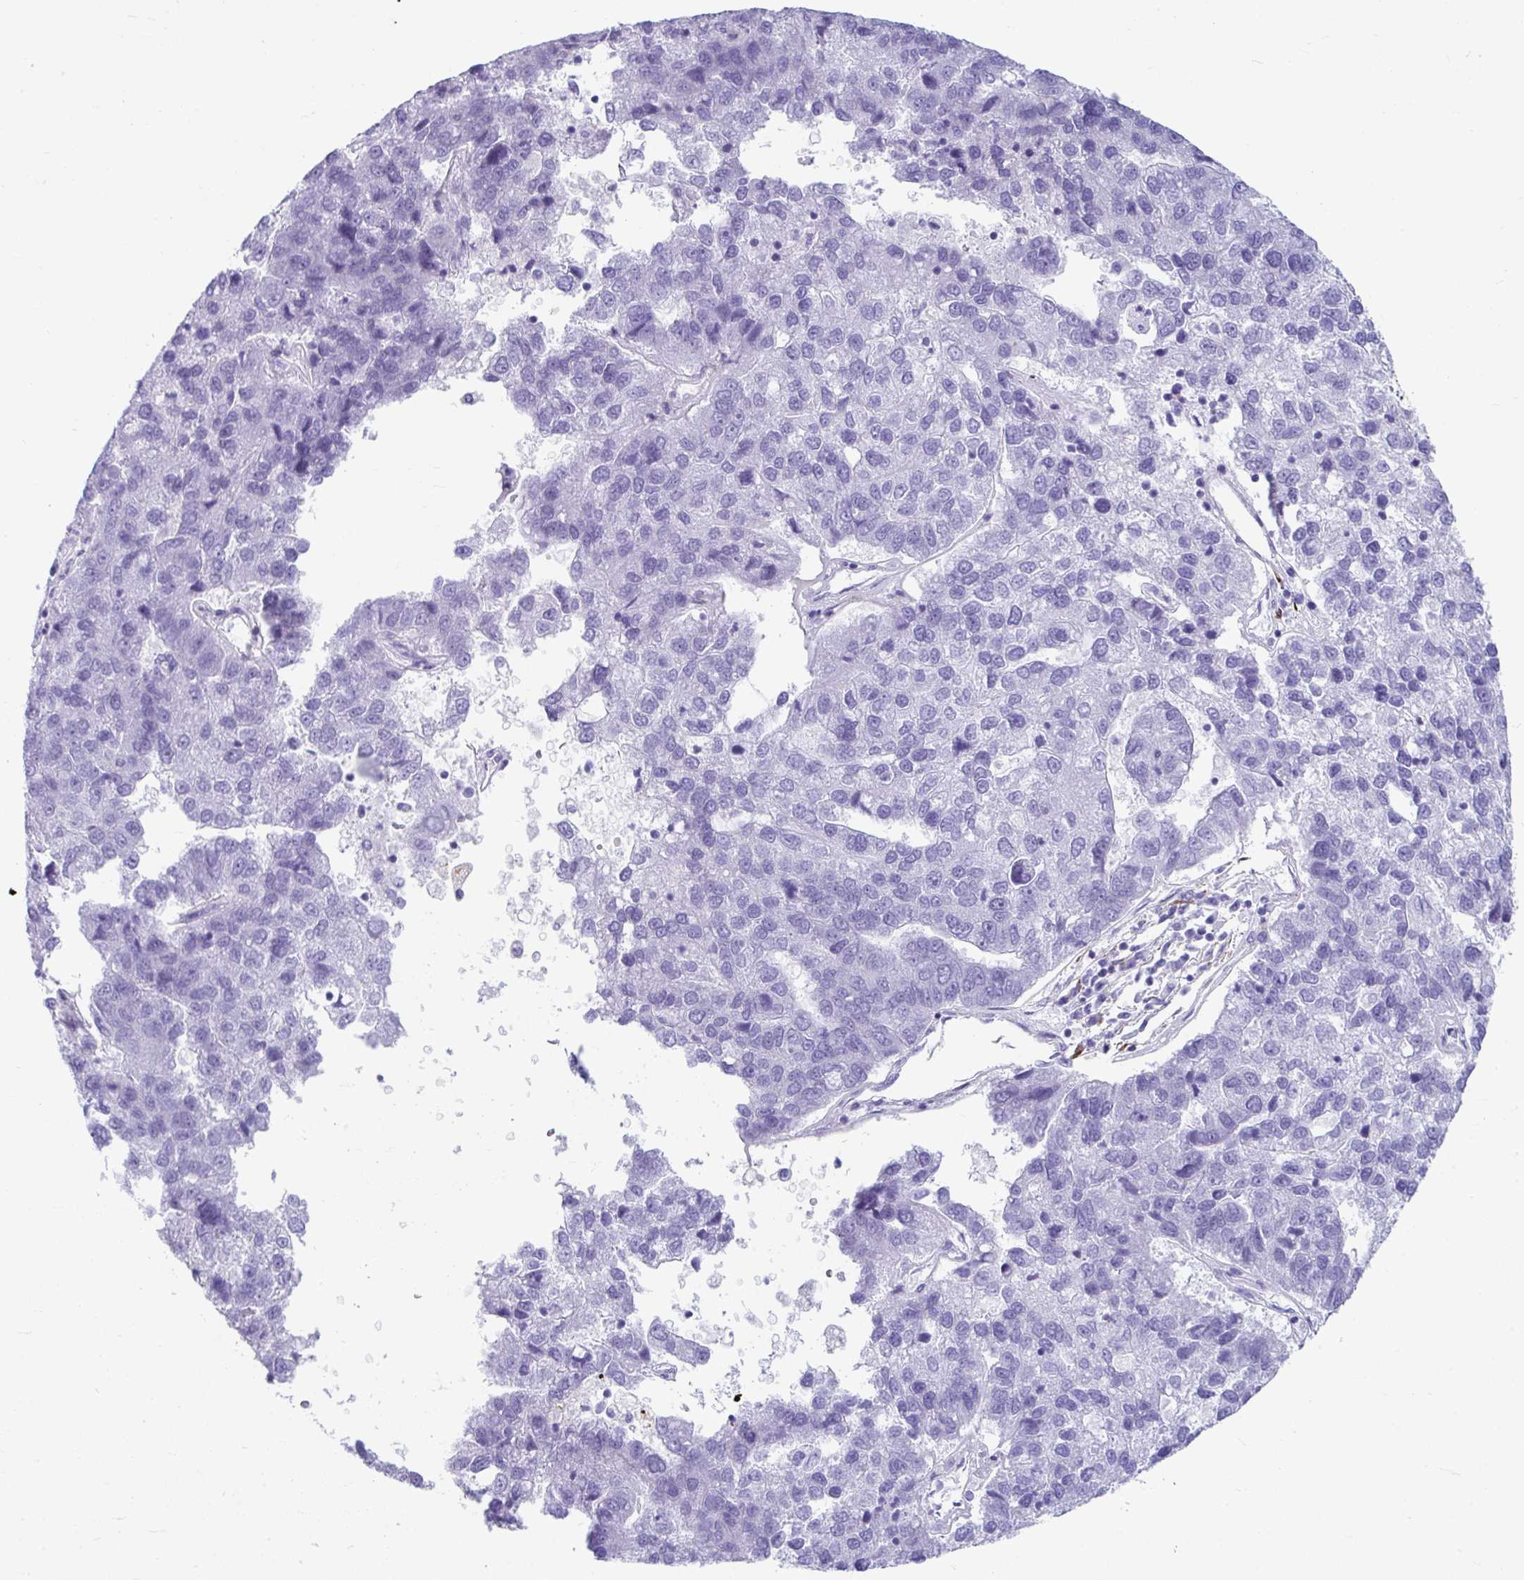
{"staining": {"intensity": "negative", "quantity": "none", "location": "none"}, "tissue": "pancreatic cancer", "cell_type": "Tumor cells", "image_type": "cancer", "snomed": [{"axis": "morphology", "description": "Adenocarcinoma, NOS"}, {"axis": "topography", "description": "Pancreas"}], "caption": "This is an immunohistochemistry micrograph of pancreatic cancer. There is no positivity in tumor cells.", "gene": "GRXCR2", "patient": {"sex": "female", "age": 61}}